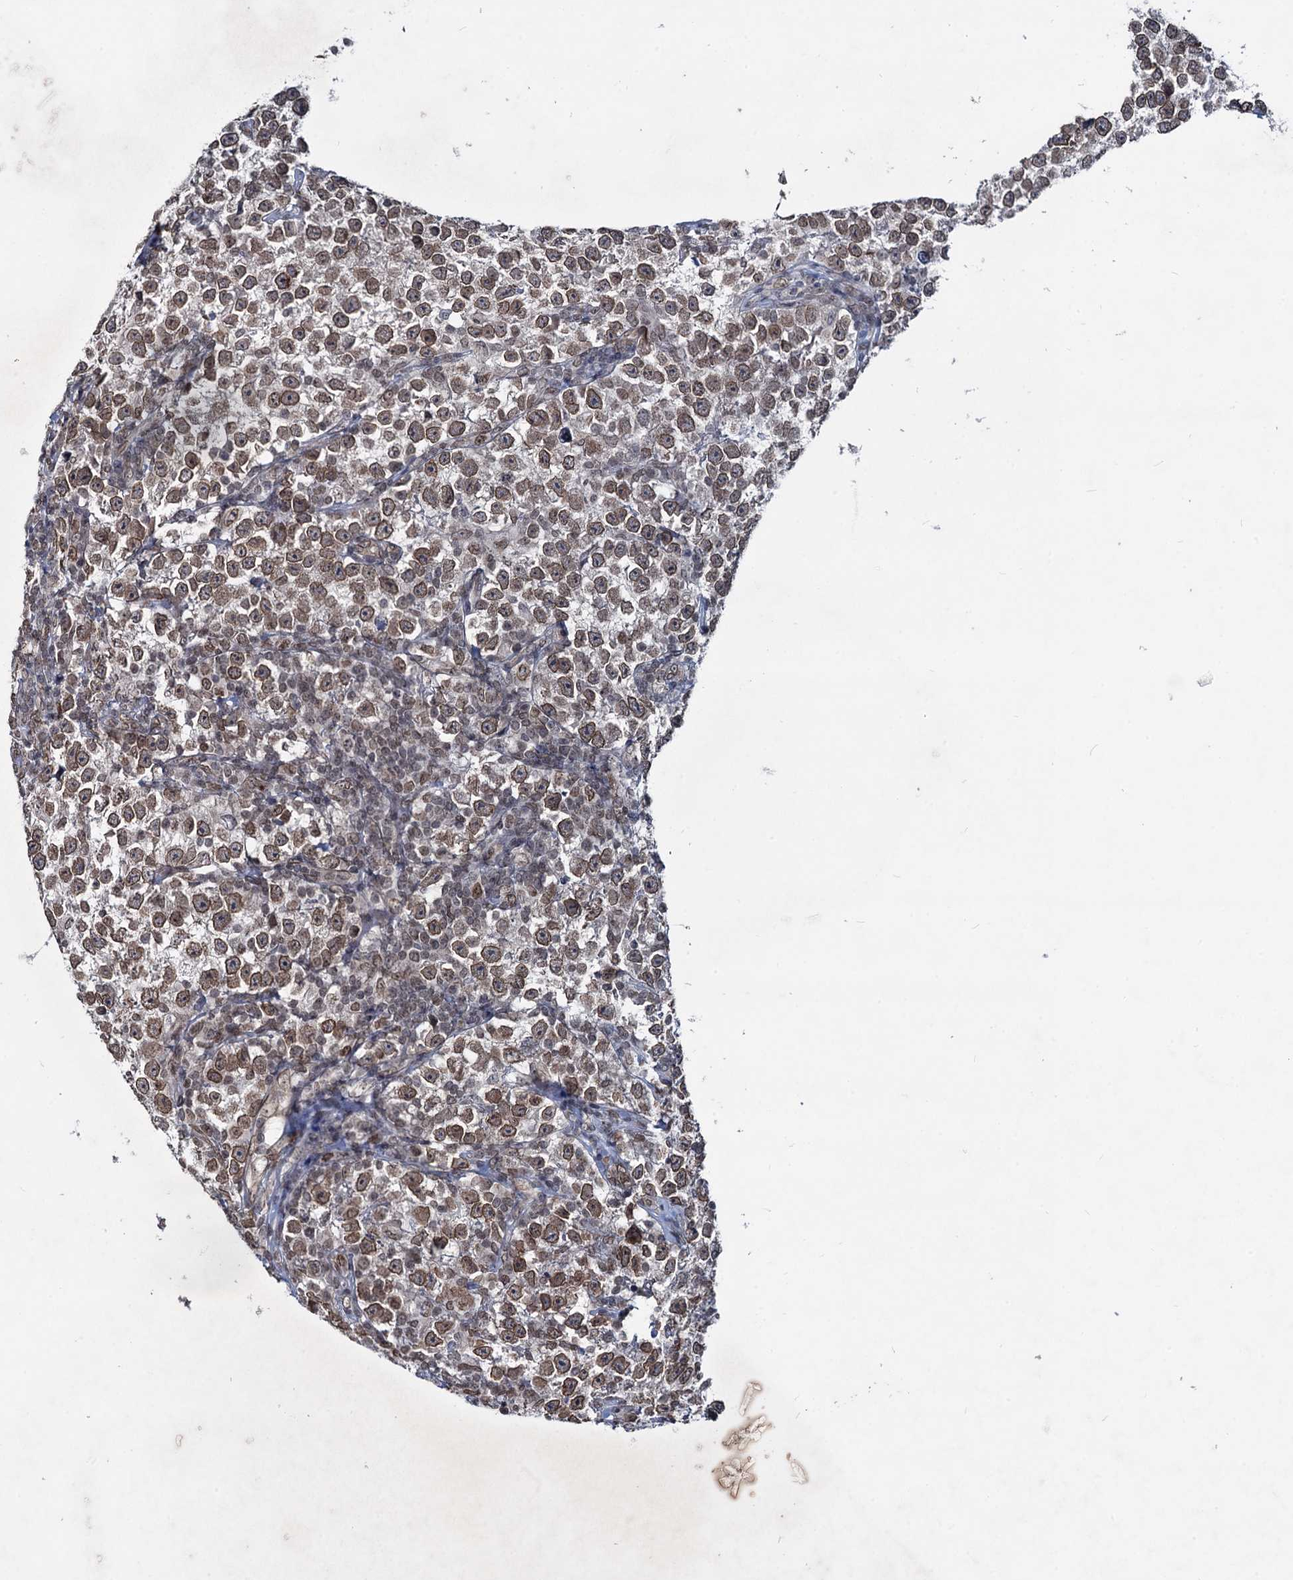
{"staining": {"intensity": "moderate", "quantity": ">75%", "location": "cytoplasmic/membranous,nuclear"}, "tissue": "testis cancer", "cell_type": "Tumor cells", "image_type": "cancer", "snomed": [{"axis": "morphology", "description": "Normal tissue, NOS"}, {"axis": "morphology", "description": "Seminoma, NOS"}, {"axis": "topography", "description": "Testis"}], "caption": "Brown immunohistochemical staining in testis cancer (seminoma) exhibits moderate cytoplasmic/membranous and nuclear staining in approximately >75% of tumor cells. The staining was performed using DAB to visualize the protein expression in brown, while the nuclei were stained in blue with hematoxylin (Magnification: 20x).", "gene": "RNF6", "patient": {"sex": "male", "age": 43}}